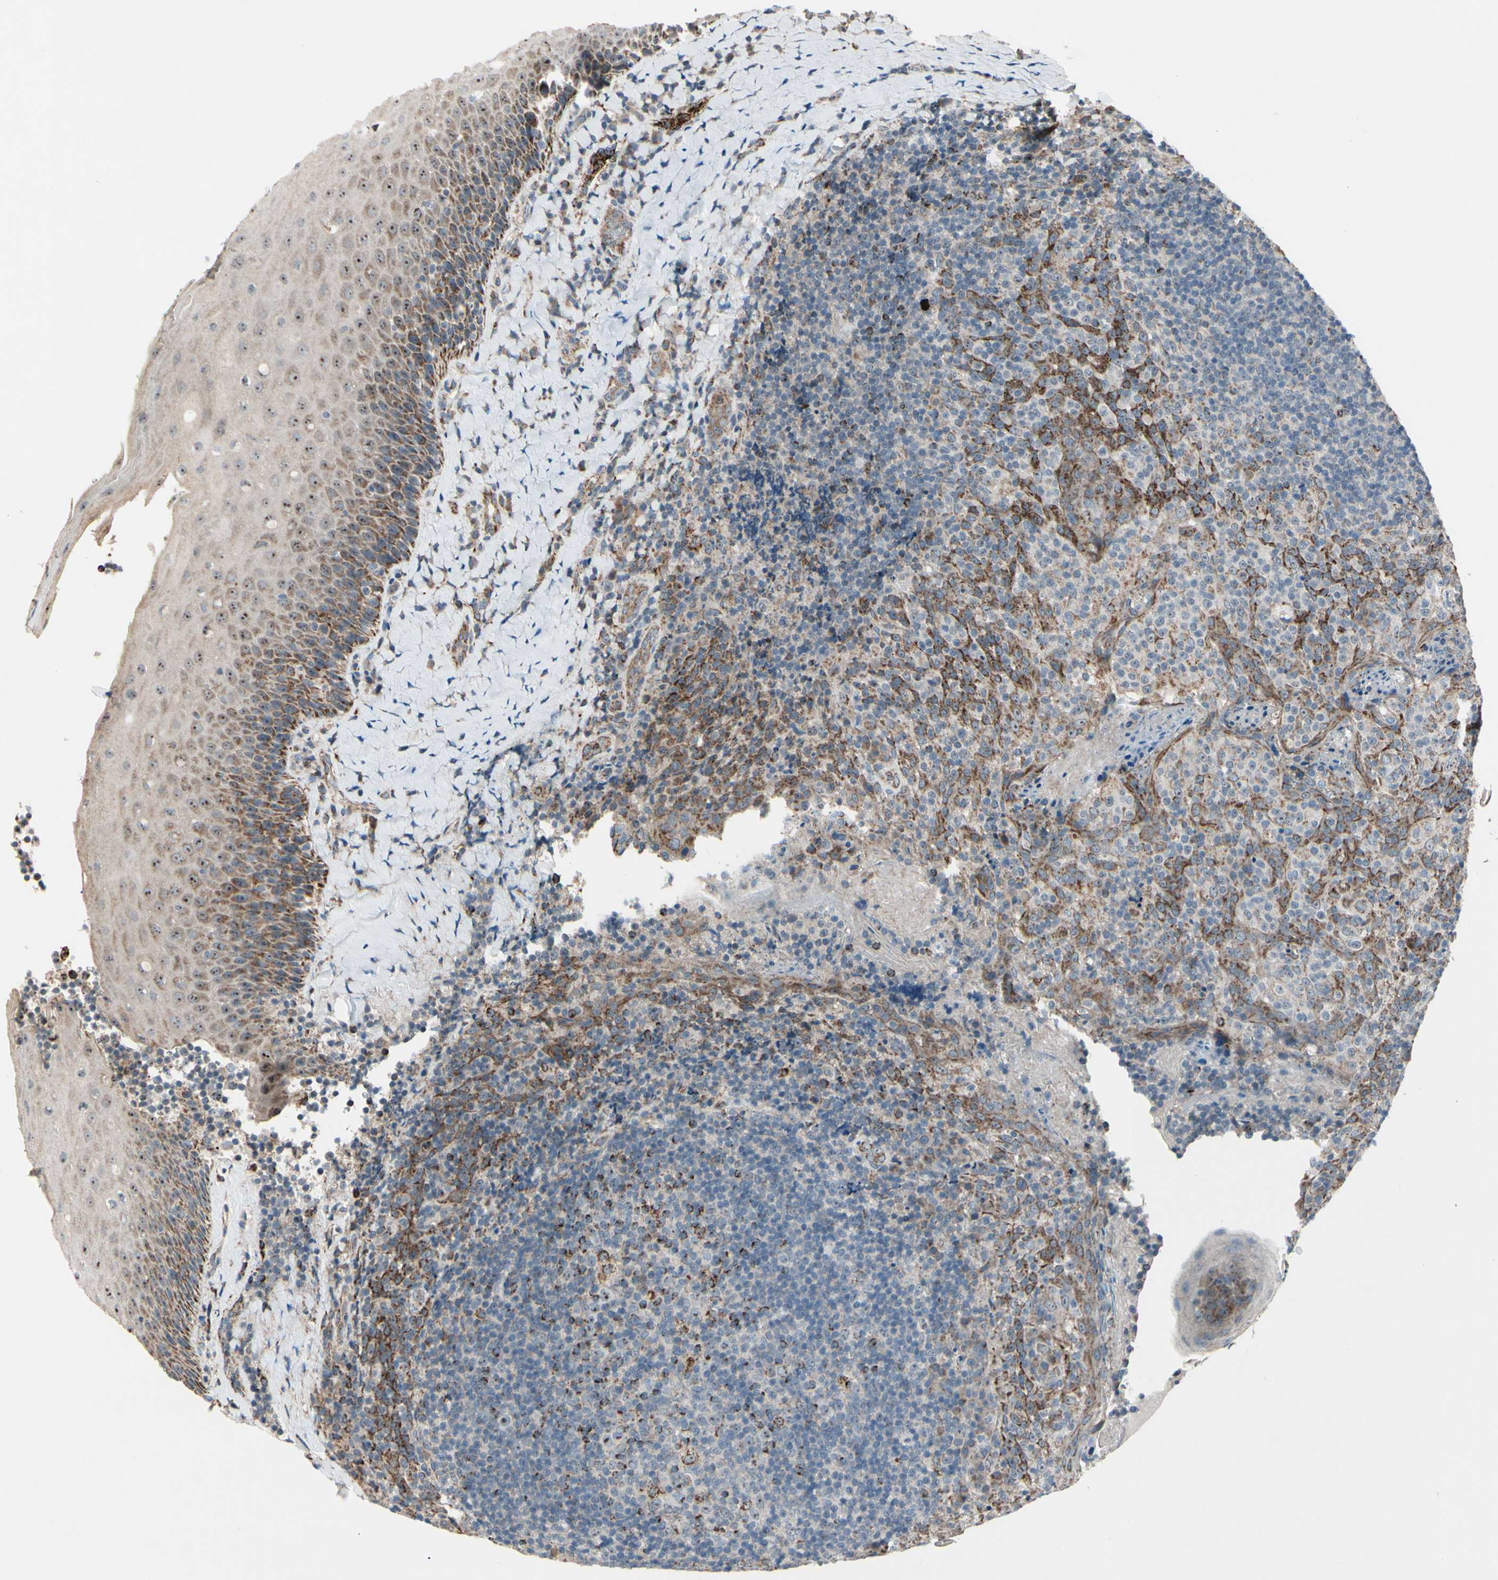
{"staining": {"intensity": "weak", "quantity": ">75%", "location": "cytoplasmic/membranous"}, "tissue": "tonsil", "cell_type": "Germinal center cells", "image_type": "normal", "snomed": [{"axis": "morphology", "description": "Normal tissue, NOS"}, {"axis": "topography", "description": "Tonsil"}], "caption": "Weak cytoplasmic/membranous staining is identified in approximately >75% of germinal center cells in normal tonsil. The staining is performed using DAB brown chromogen to label protein expression. The nuclei are counter-stained blue using hematoxylin.", "gene": "CPT1A", "patient": {"sex": "male", "age": 17}}